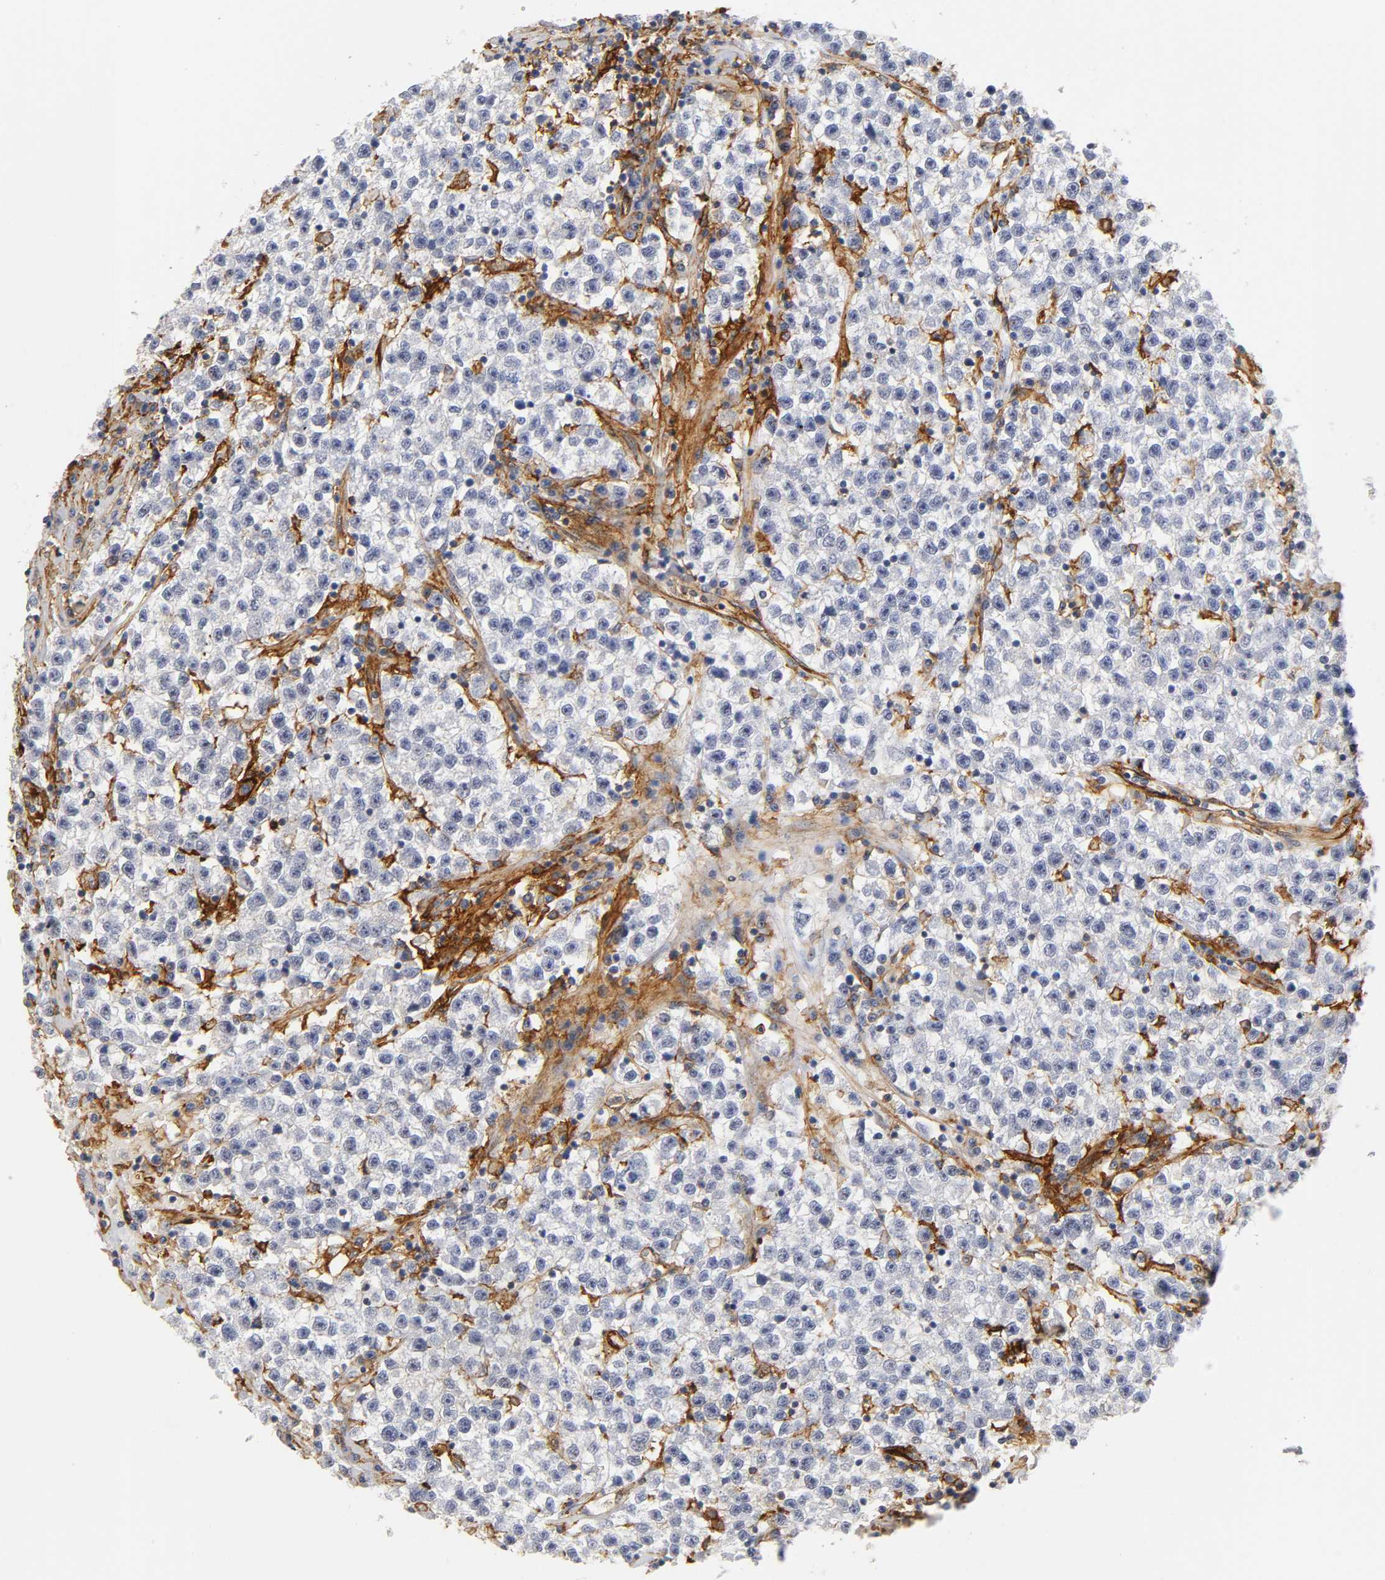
{"staining": {"intensity": "negative", "quantity": "none", "location": "none"}, "tissue": "testis cancer", "cell_type": "Tumor cells", "image_type": "cancer", "snomed": [{"axis": "morphology", "description": "Seminoma, NOS"}, {"axis": "topography", "description": "Testis"}], "caption": "Image shows no protein positivity in tumor cells of testis cancer (seminoma) tissue.", "gene": "ICAM1", "patient": {"sex": "male", "age": 22}}